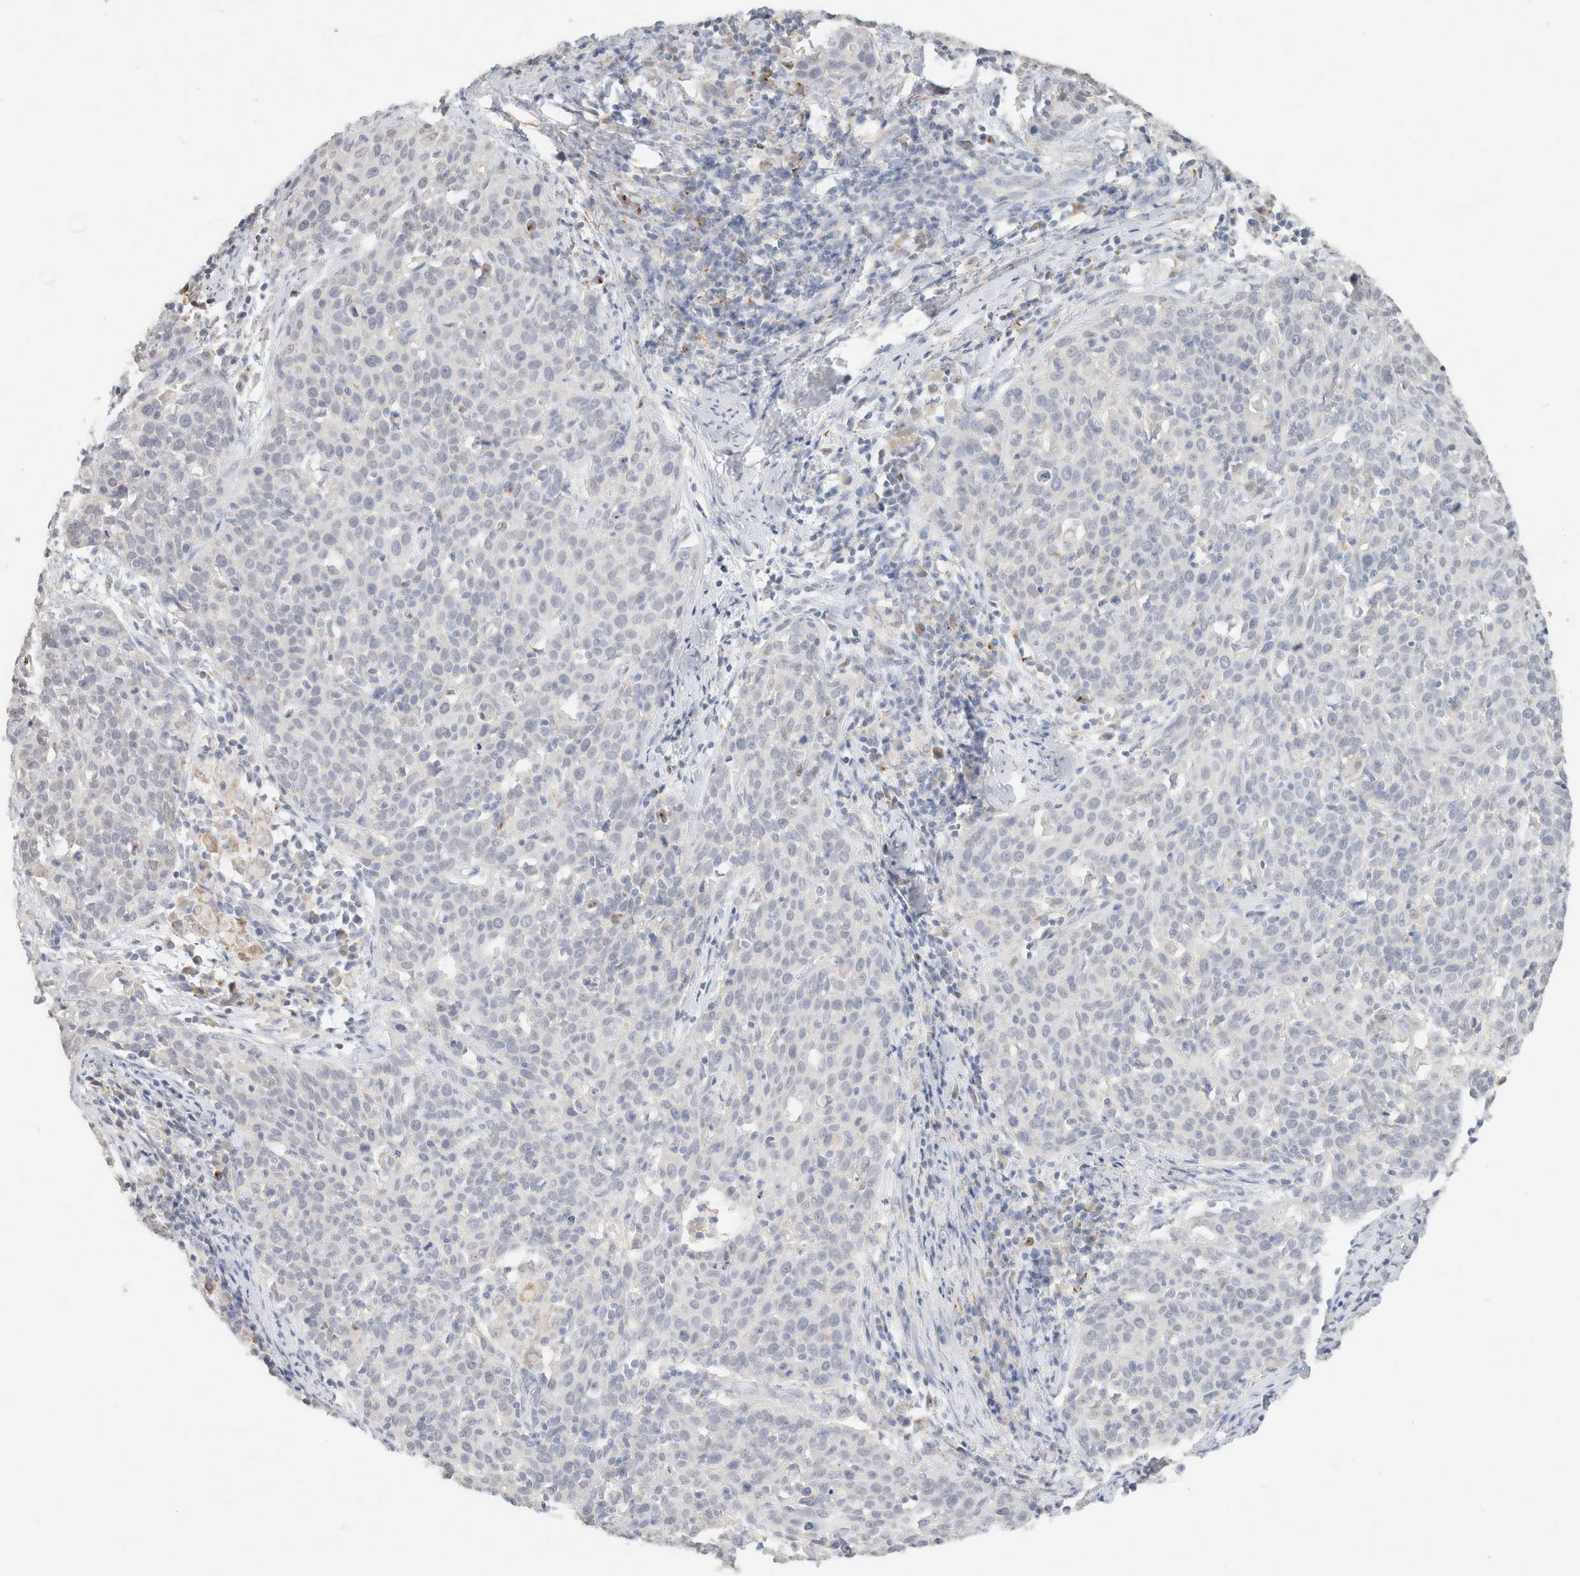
{"staining": {"intensity": "negative", "quantity": "none", "location": "none"}, "tissue": "cervical cancer", "cell_type": "Tumor cells", "image_type": "cancer", "snomed": [{"axis": "morphology", "description": "Squamous cell carcinoma, NOS"}, {"axis": "topography", "description": "Cervix"}], "caption": "Protein analysis of cervical cancer (squamous cell carcinoma) reveals no significant staining in tumor cells.", "gene": "CPA1", "patient": {"sex": "female", "age": 38}}